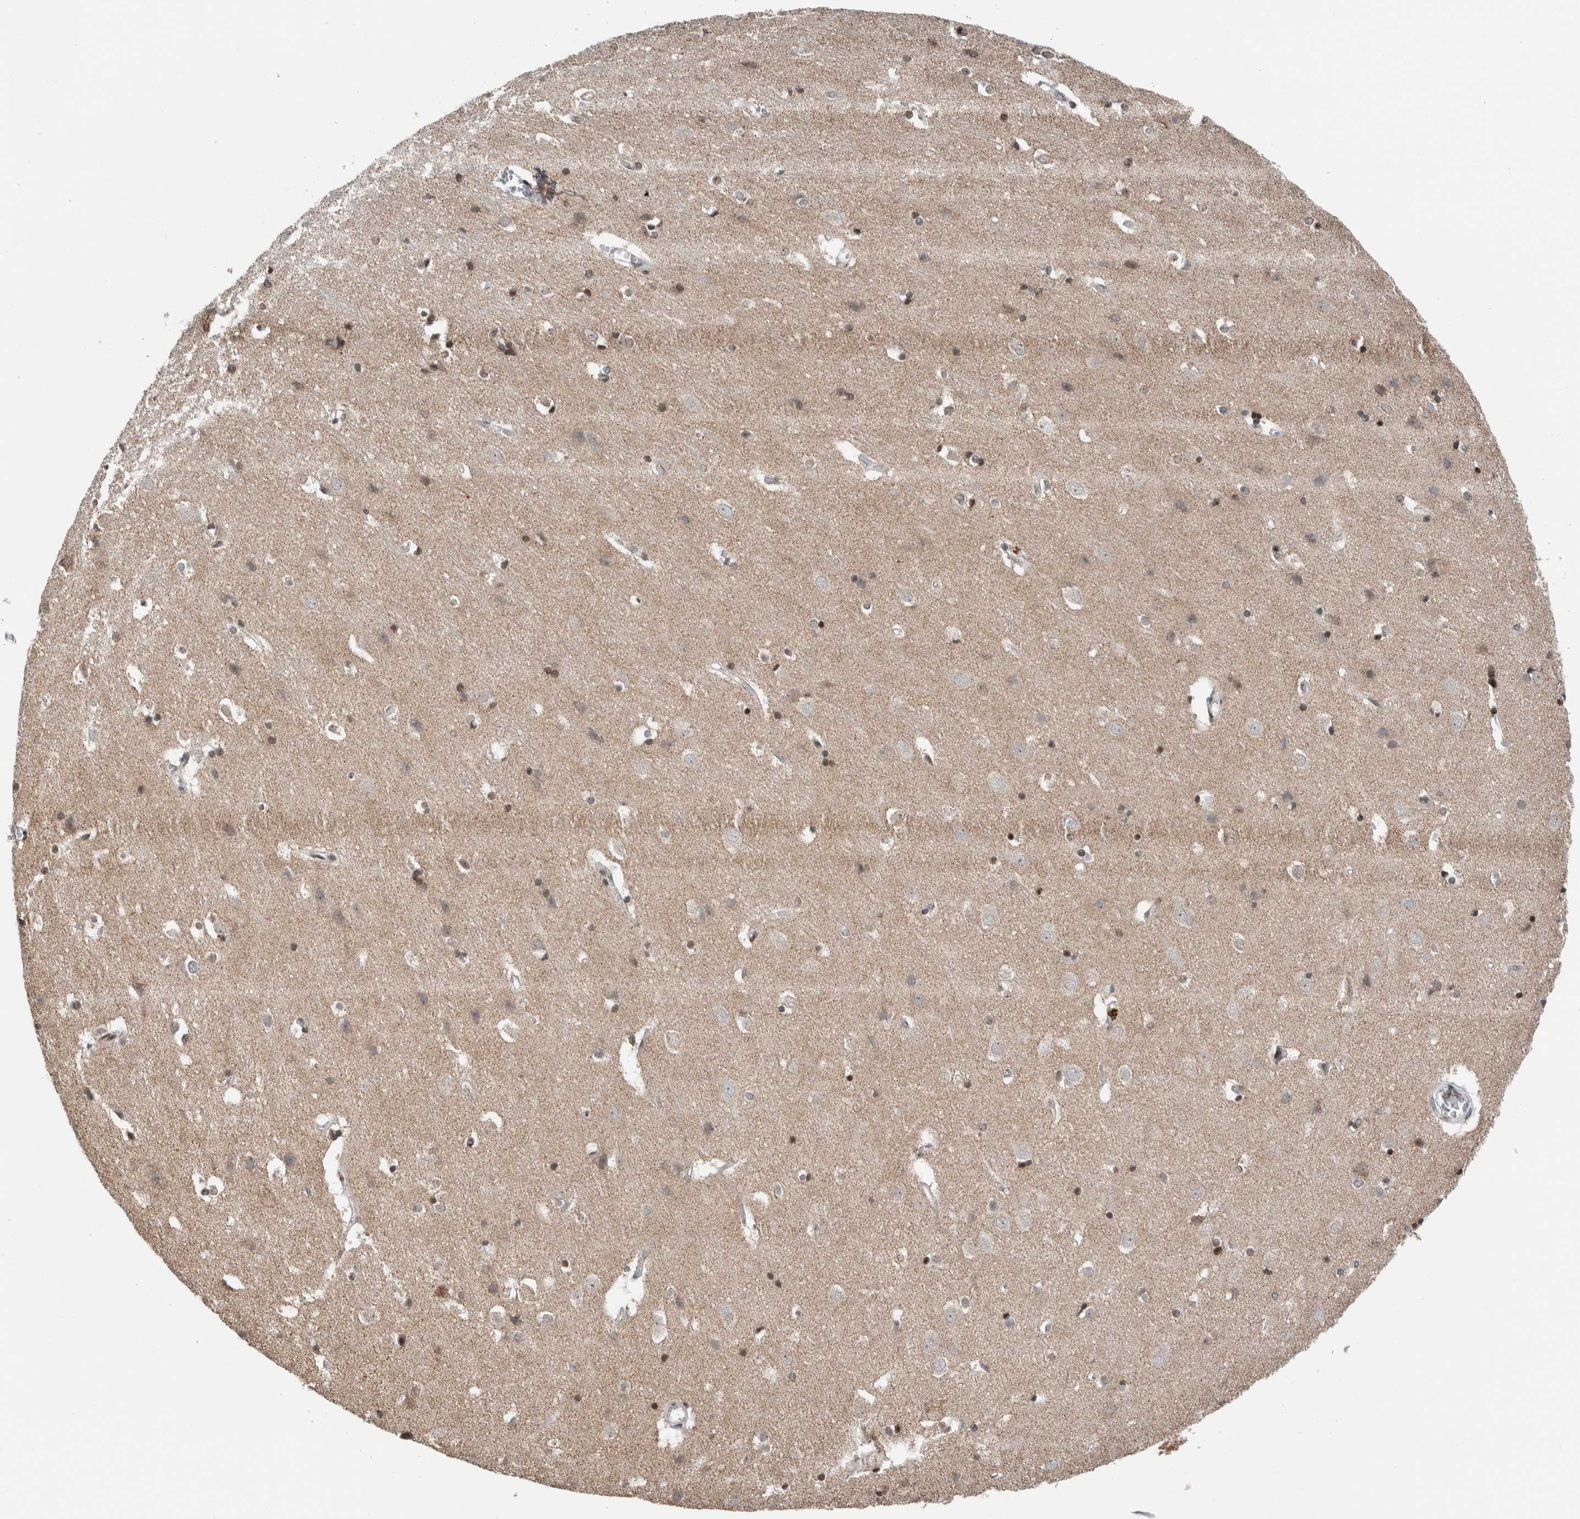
{"staining": {"intensity": "negative", "quantity": "none", "location": "none"}, "tissue": "cerebral cortex", "cell_type": "Endothelial cells", "image_type": "normal", "snomed": [{"axis": "morphology", "description": "Normal tissue, NOS"}, {"axis": "topography", "description": "Cerebral cortex"}], "caption": "Endothelial cells are negative for protein expression in benign human cerebral cortex. (DAB immunohistochemistry, high magnification).", "gene": "NPLOC4", "patient": {"sex": "male", "age": 54}}